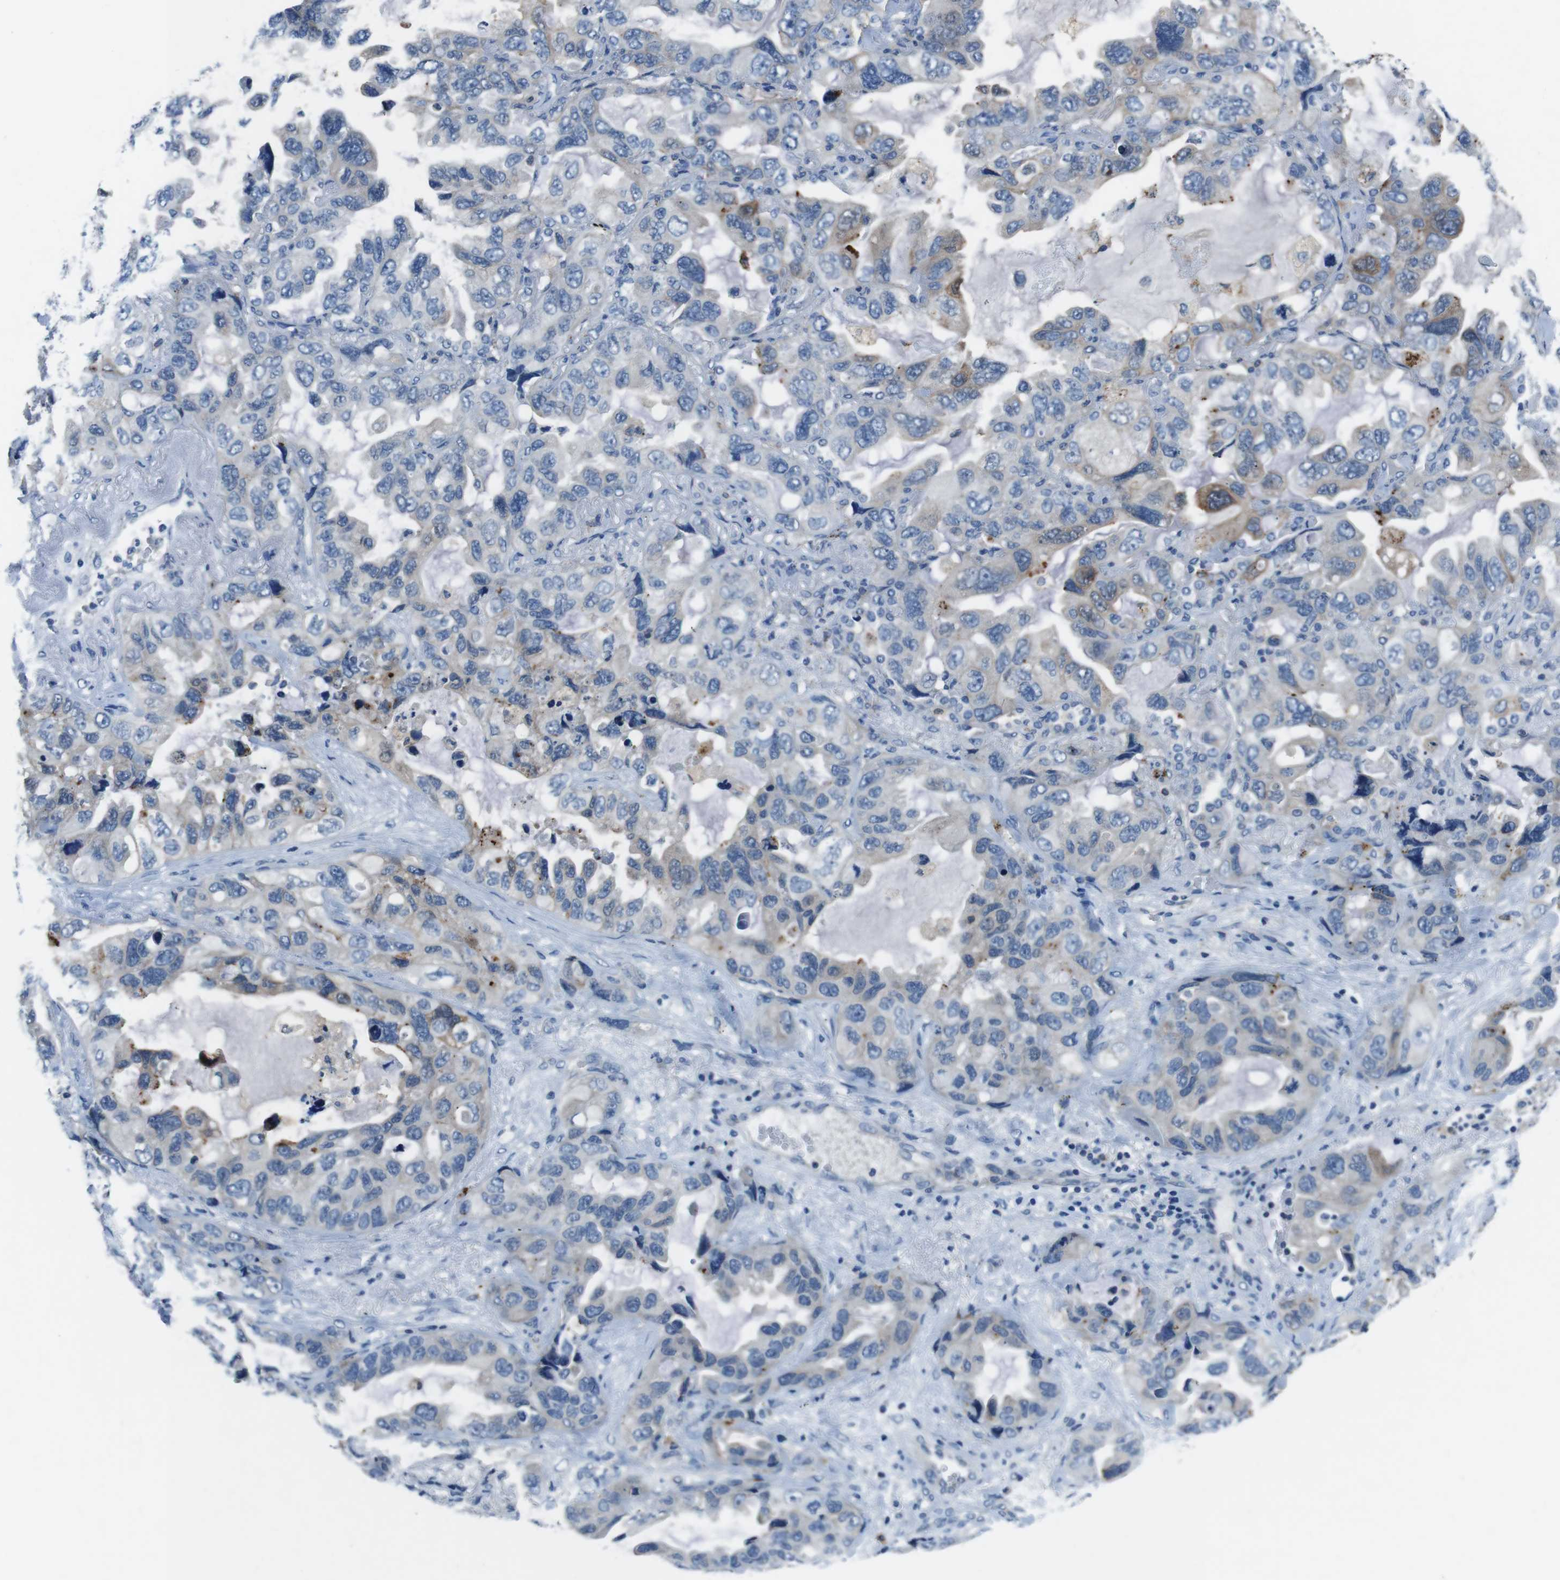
{"staining": {"intensity": "moderate", "quantity": "<25%", "location": "cytoplasmic/membranous"}, "tissue": "lung cancer", "cell_type": "Tumor cells", "image_type": "cancer", "snomed": [{"axis": "morphology", "description": "Squamous cell carcinoma, NOS"}, {"axis": "topography", "description": "Lung"}], "caption": "Immunohistochemistry (IHC) of human squamous cell carcinoma (lung) exhibits low levels of moderate cytoplasmic/membranous expression in about <25% of tumor cells.", "gene": "TULP3", "patient": {"sex": "female", "age": 73}}